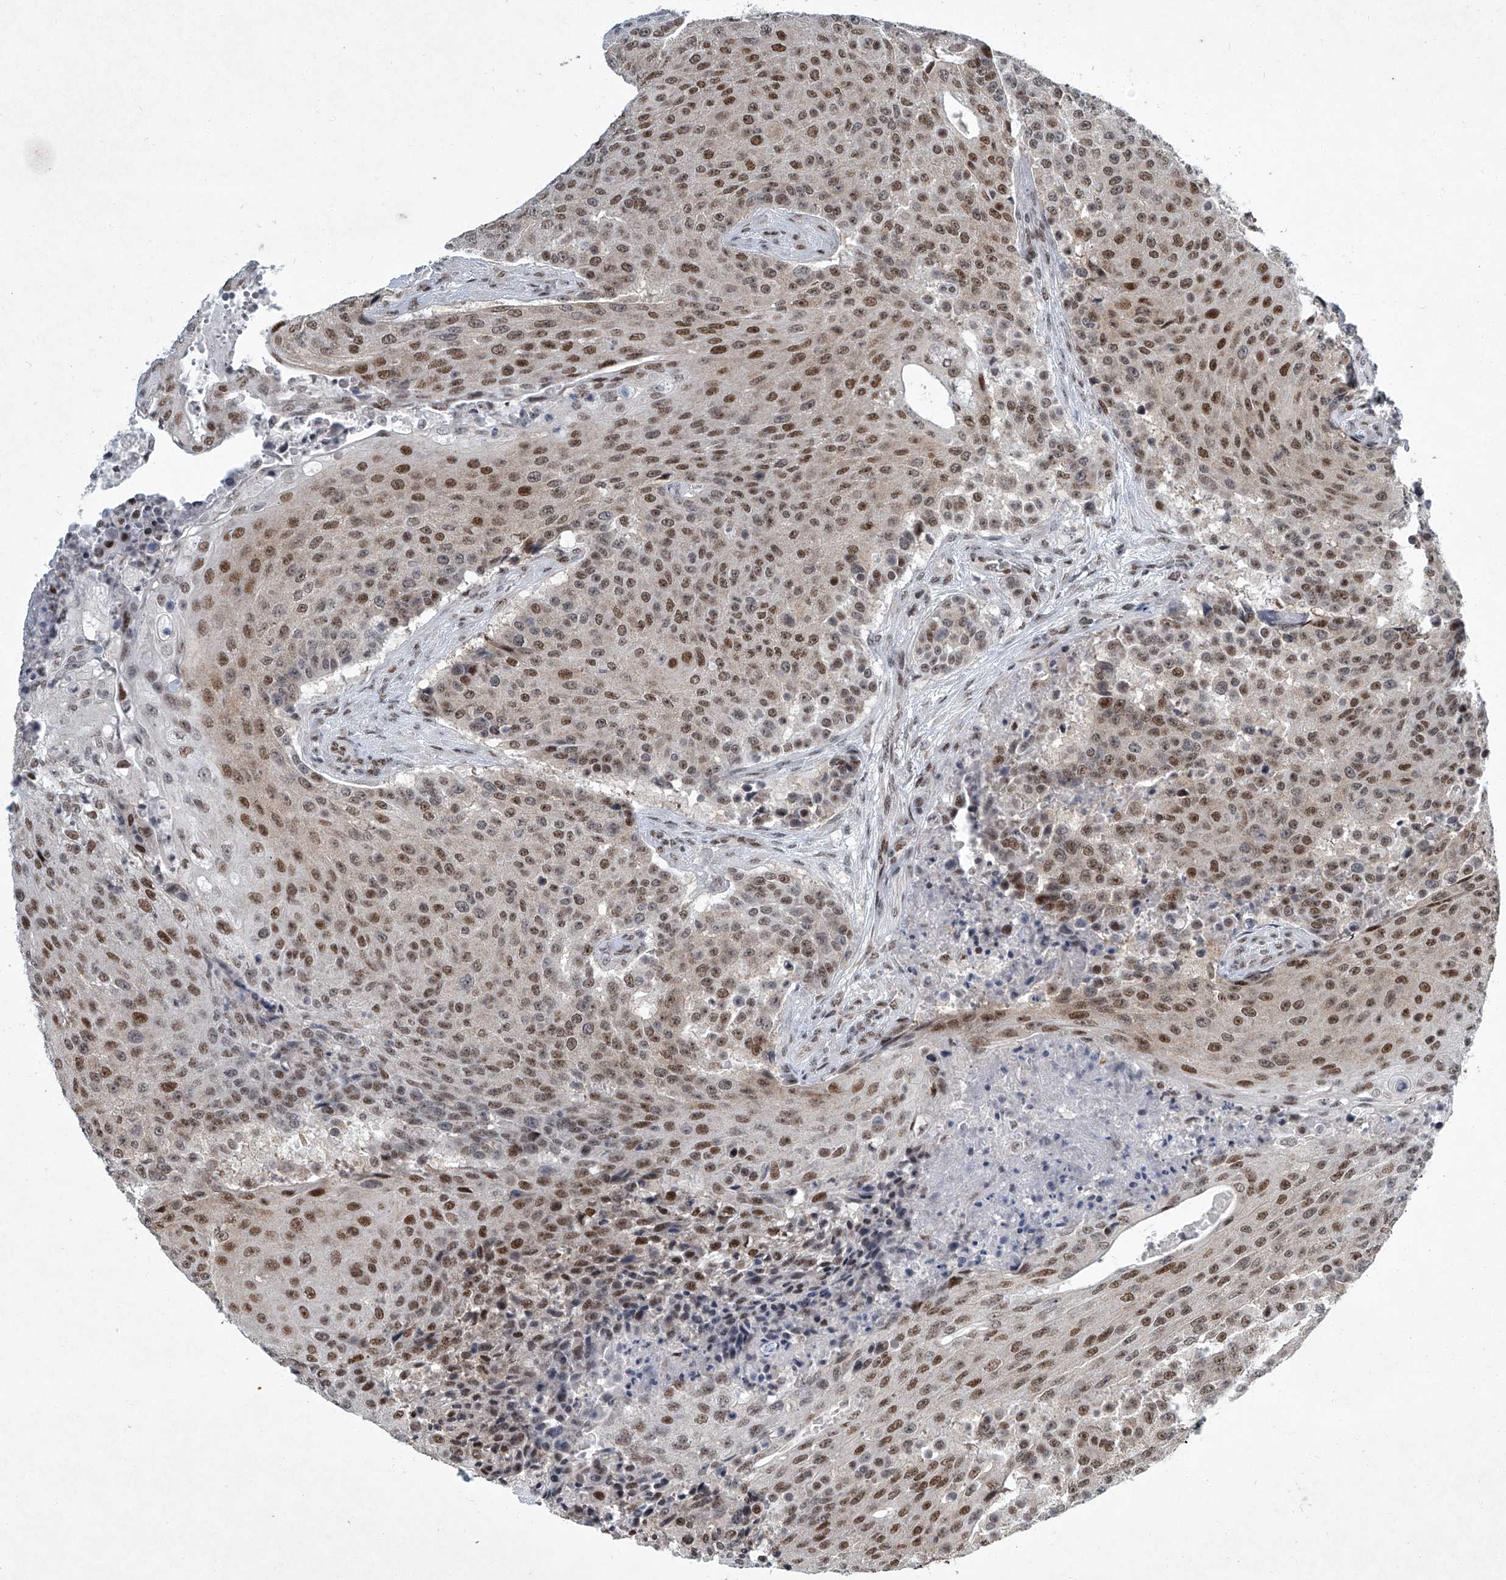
{"staining": {"intensity": "moderate", "quantity": ">75%", "location": "nuclear"}, "tissue": "urothelial cancer", "cell_type": "Tumor cells", "image_type": "cancer", "snomed": [{"axis": "morphology", "description": "Urothelial carcinoma, High grade"}, {"axis": "topography", "description": "Urinary bladder"}], "caption": "Moderate nuclear protein positivity is seen in approximately >75% of tumor cells in urothelial carcinoma (high-grade). The staining was performed using DAB (3,3'-diaminobenzidine) to visualize the protein expression in brown, while the nuclei were stained in blue with hematoxylin (Magnification: 20x).", "gene": "TFDP1", "patient": {"sex": "female", "age": 63}}